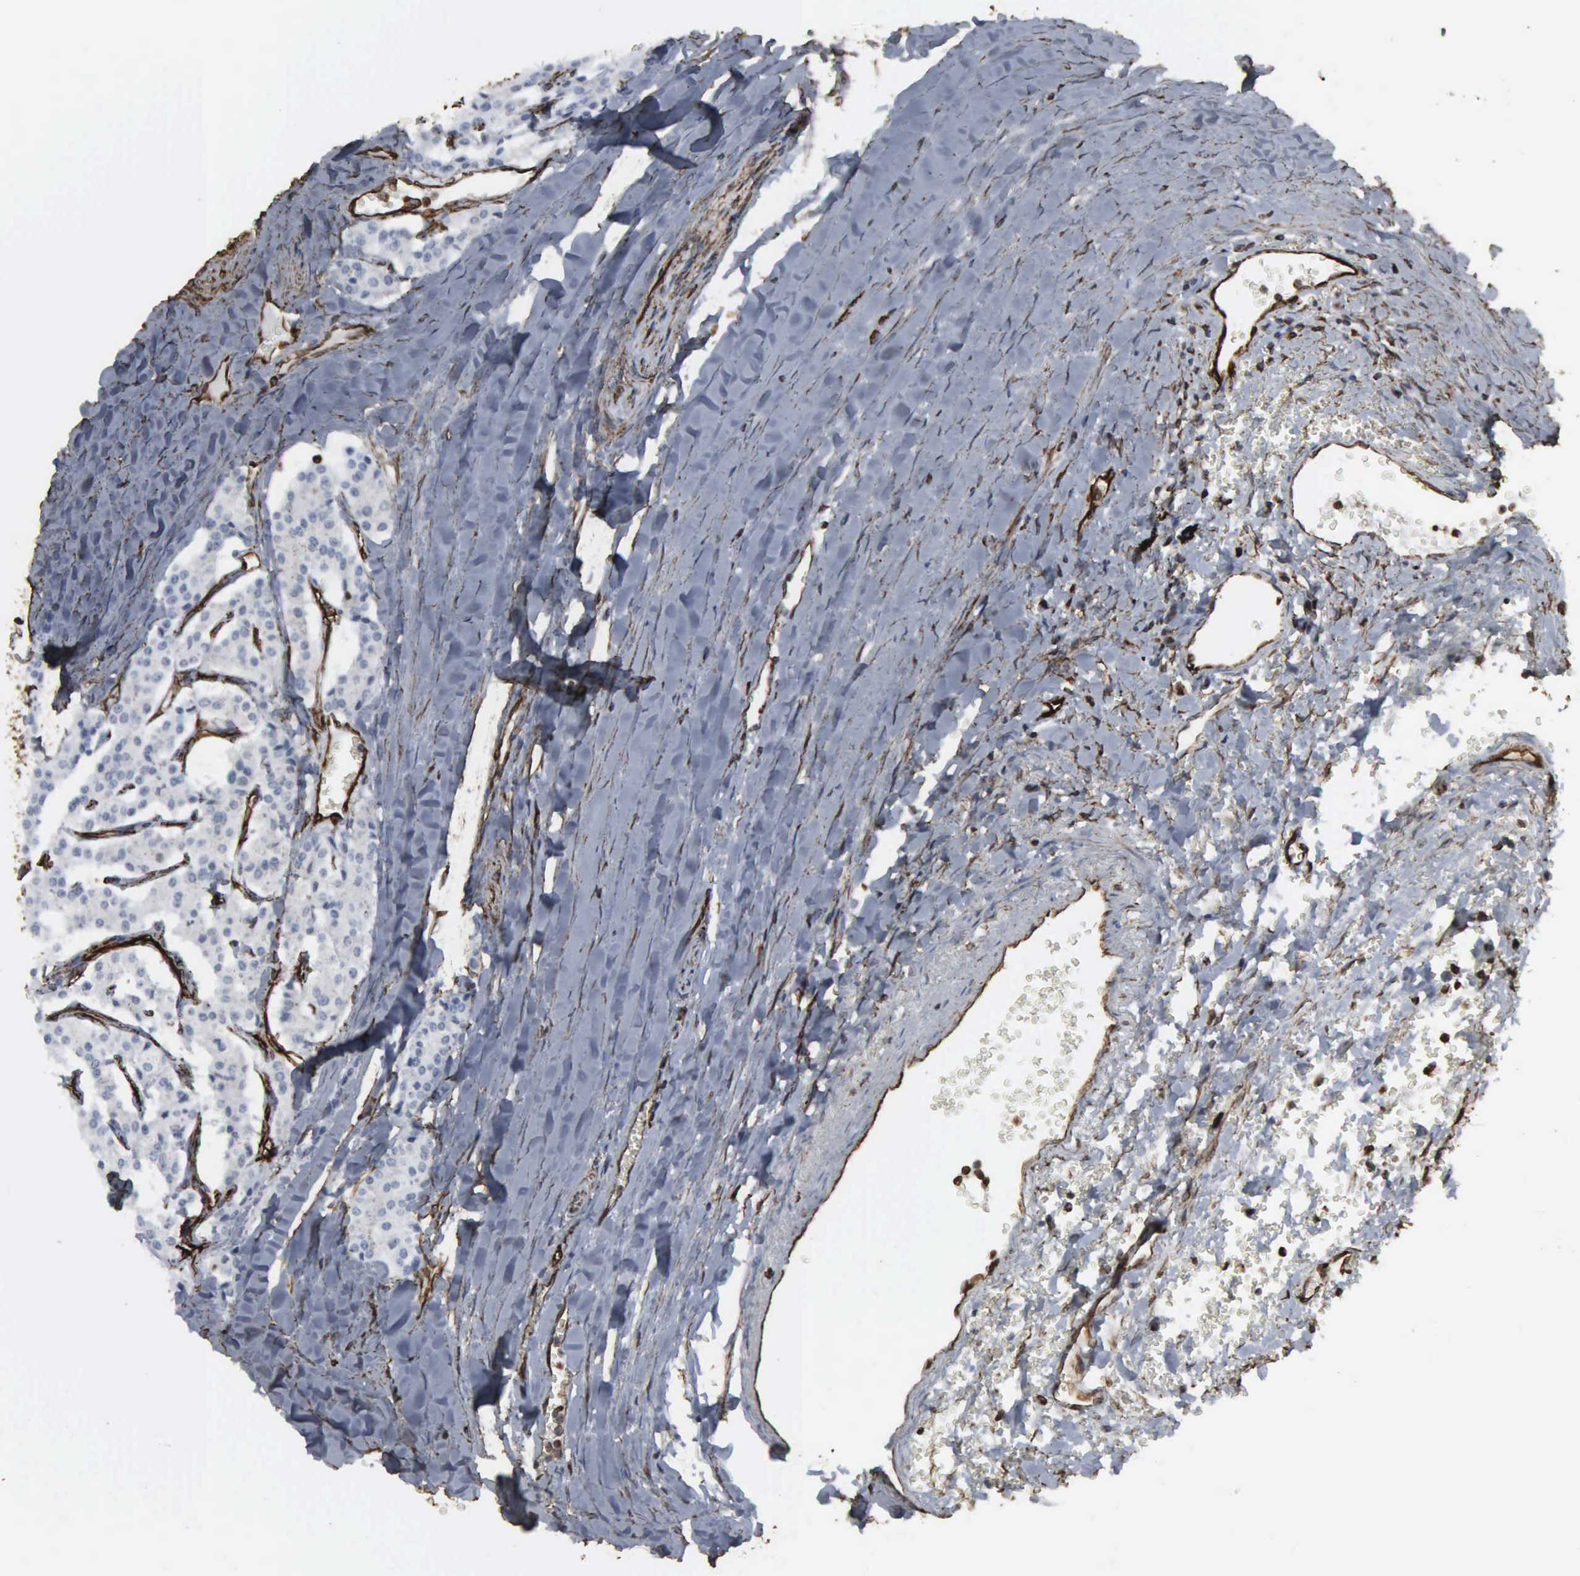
{"staining": {"intensity": "moderate", "quantity": "<25%", "location": "cytoplasmic/membranous,nuclear"}, "tissue": "carcinoid", "cell_type": "Tumor cells", "image_type": "cancer", "snomed": [{"axis": "morphology", "description": "Carcinoid, malignant, NOS"}, {"axis": "topography", "description": "Bronchus"}], "caption": "Carcinoid (malignant) stained with immunohistochemistry exhibits moderate cytoplasmic/membranous and nuclear expression in about <25% of tumor cells.", "gene": "CCNE1", "patient": {"sex": "male", "age": 55}}